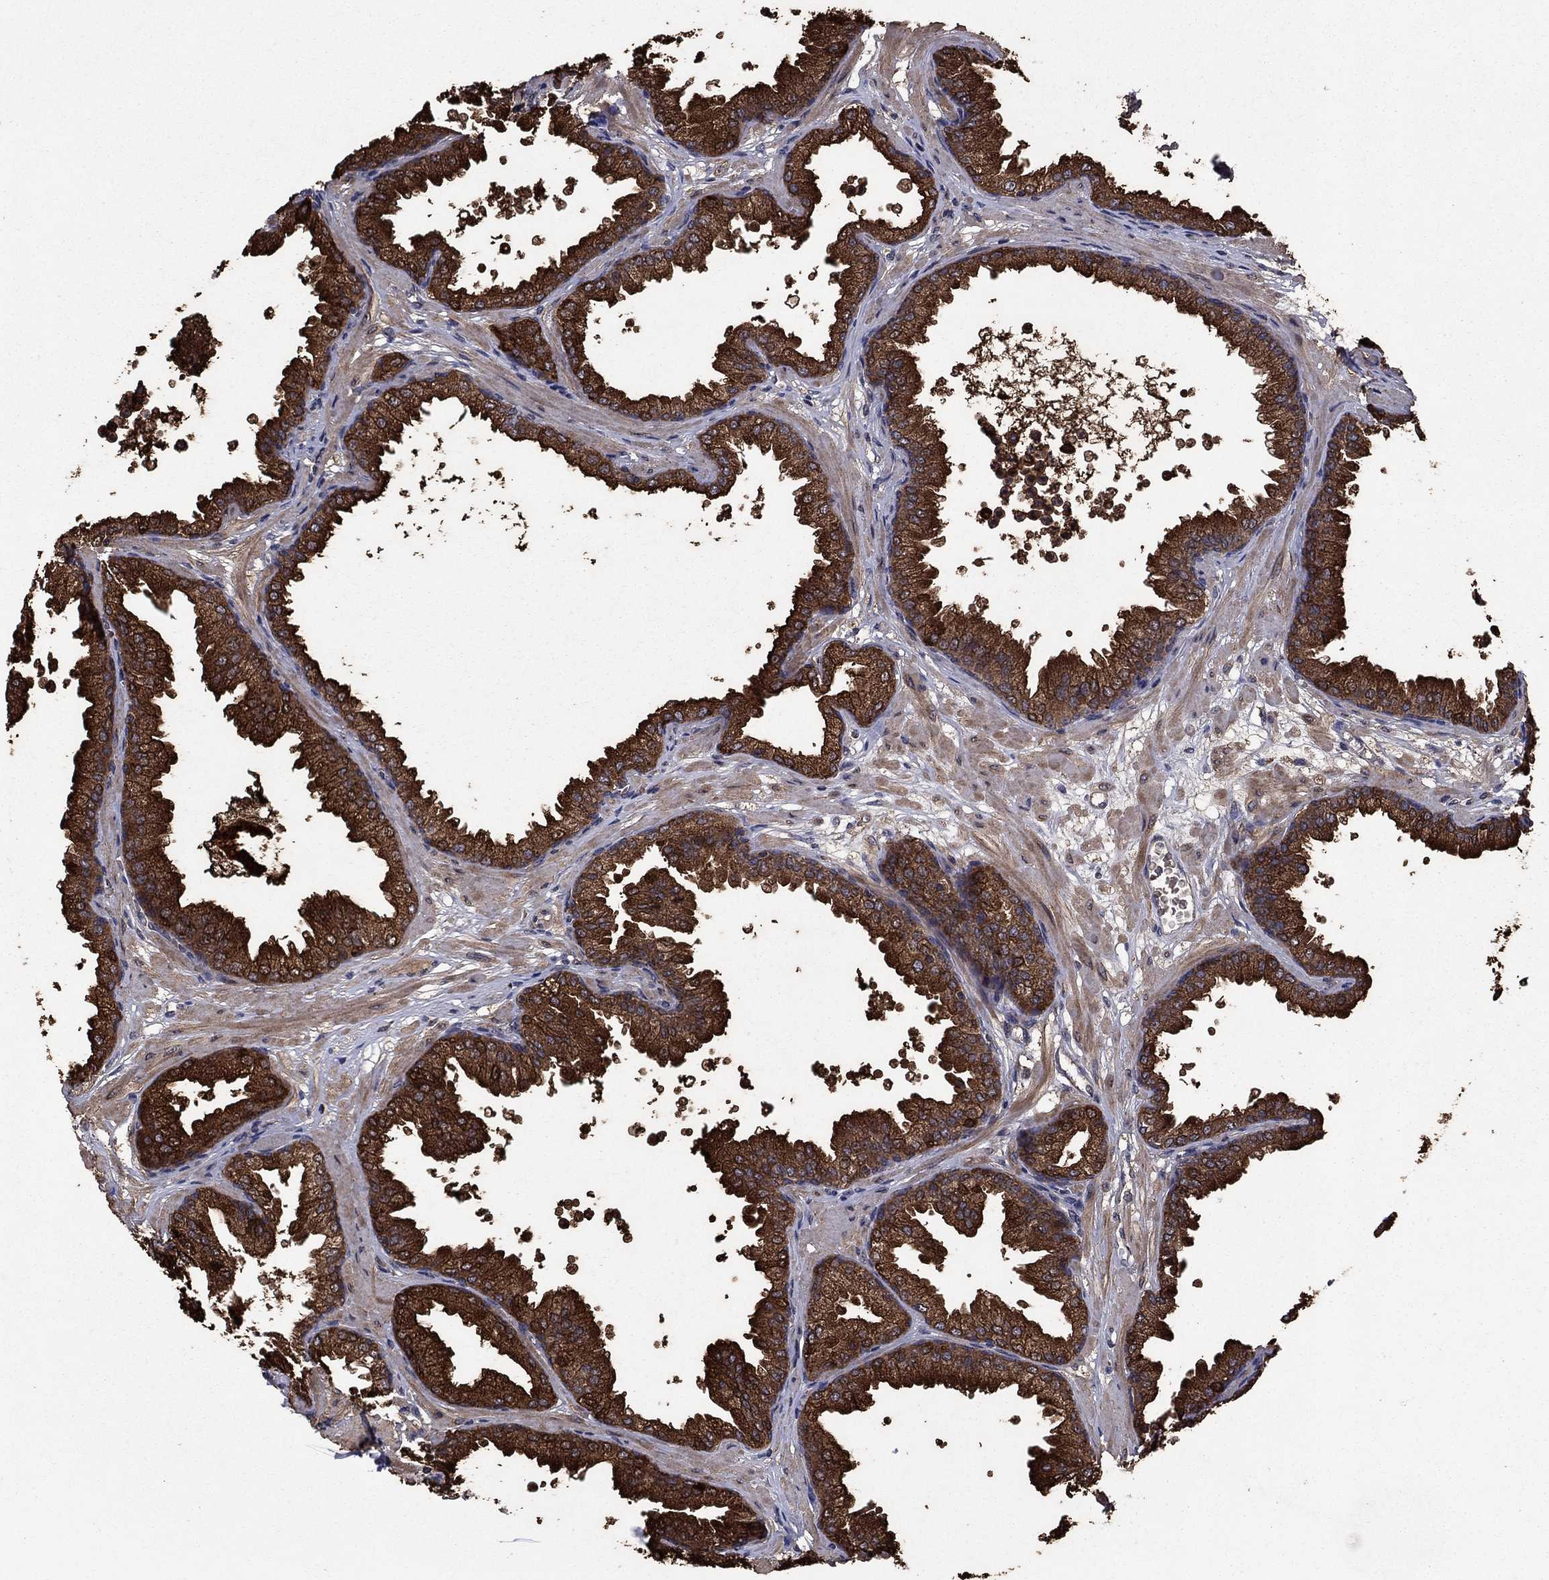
{"staining": {"intensity": "strong", "quantity": ">75%", "location": "cytoplasmic/membranous"}, "tissue": "prostate", "cell_type": "Glandular cells", "image_type": "normal", "snomed": [{"axis": "morphology", "description": "Normal tissue, NOS"}, {"axis": "topography", "description": "Prostate"}], "caption": "Glandular cells show high levels of strong cytoplasmic/membranous staining in about >75% of cells in normal prostate. The staining was performed using DAB (3,3'-diaminobenzidine), with brown indicating positive protein expression. Nuclei are stained blue with hematoxylin.", "gene": "DHRS1", "patient": {"sex": "male", "age": 37}}